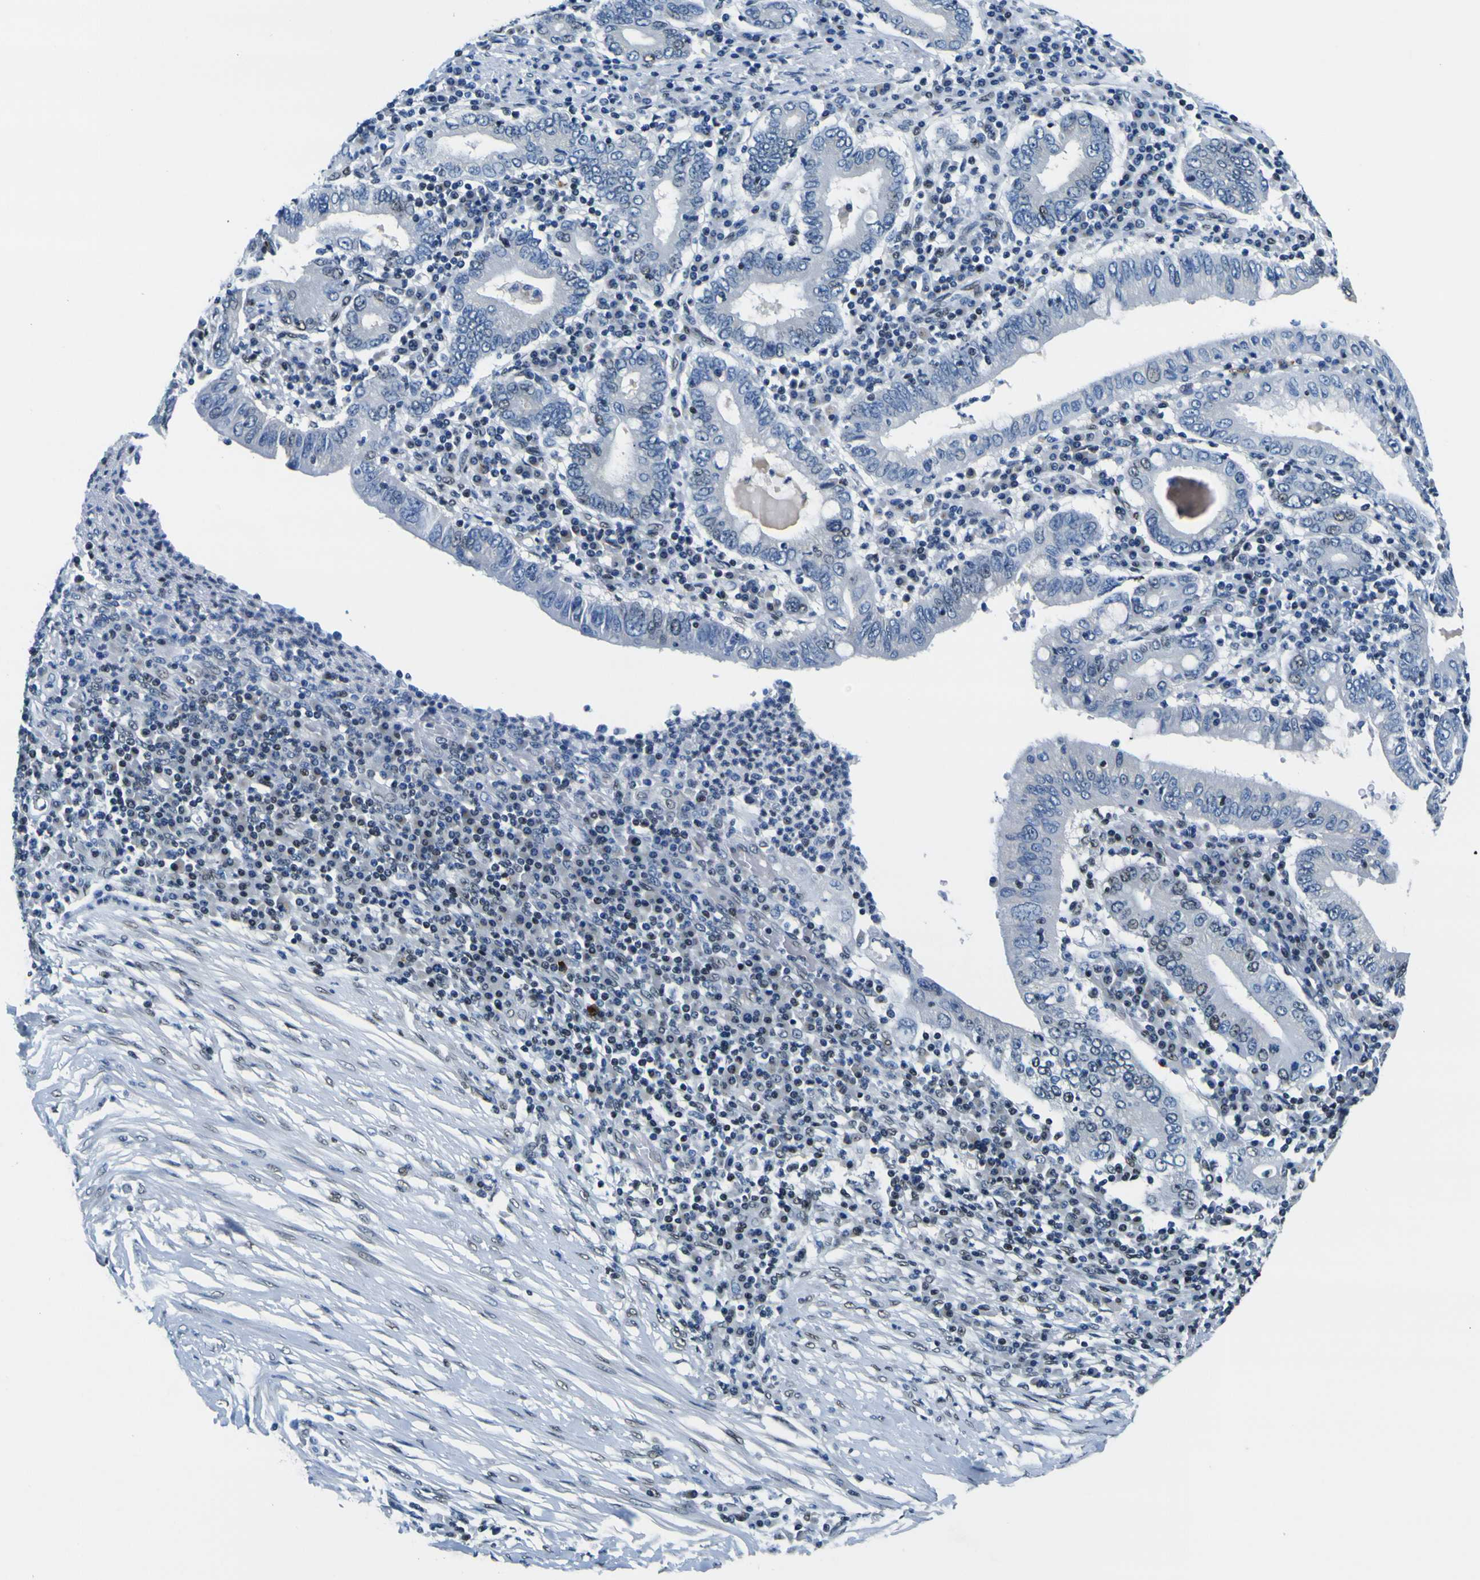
{"staining": {"intensity": "negative", "quantity": "none", "location": "none"}, "tissue": "stomach cancer", "cell_type": "Tumor cells", "image_type": "cancer", "snomed": [{"axis": "morphology", "description": "Normal tissue, NOS"}, {"axis": "morphology", "description": "Adenocarcinoma, NOS"}, {"axis": "topography", "description": "Esophagus"}, {"axis": "topography", "description": "Stomach, upper"}, {"axis": "topography", "description": "Peripheral nerve tissue"}], "caption": "High magnification brightfield microscopy of stomach adenocarcinoma stained with DAB (brown) and counterstained with hematoxylin (blue): tumor cells show no significant positivity.", "gene": "SP1", "patient": {"sex": "male", "age": 62}}